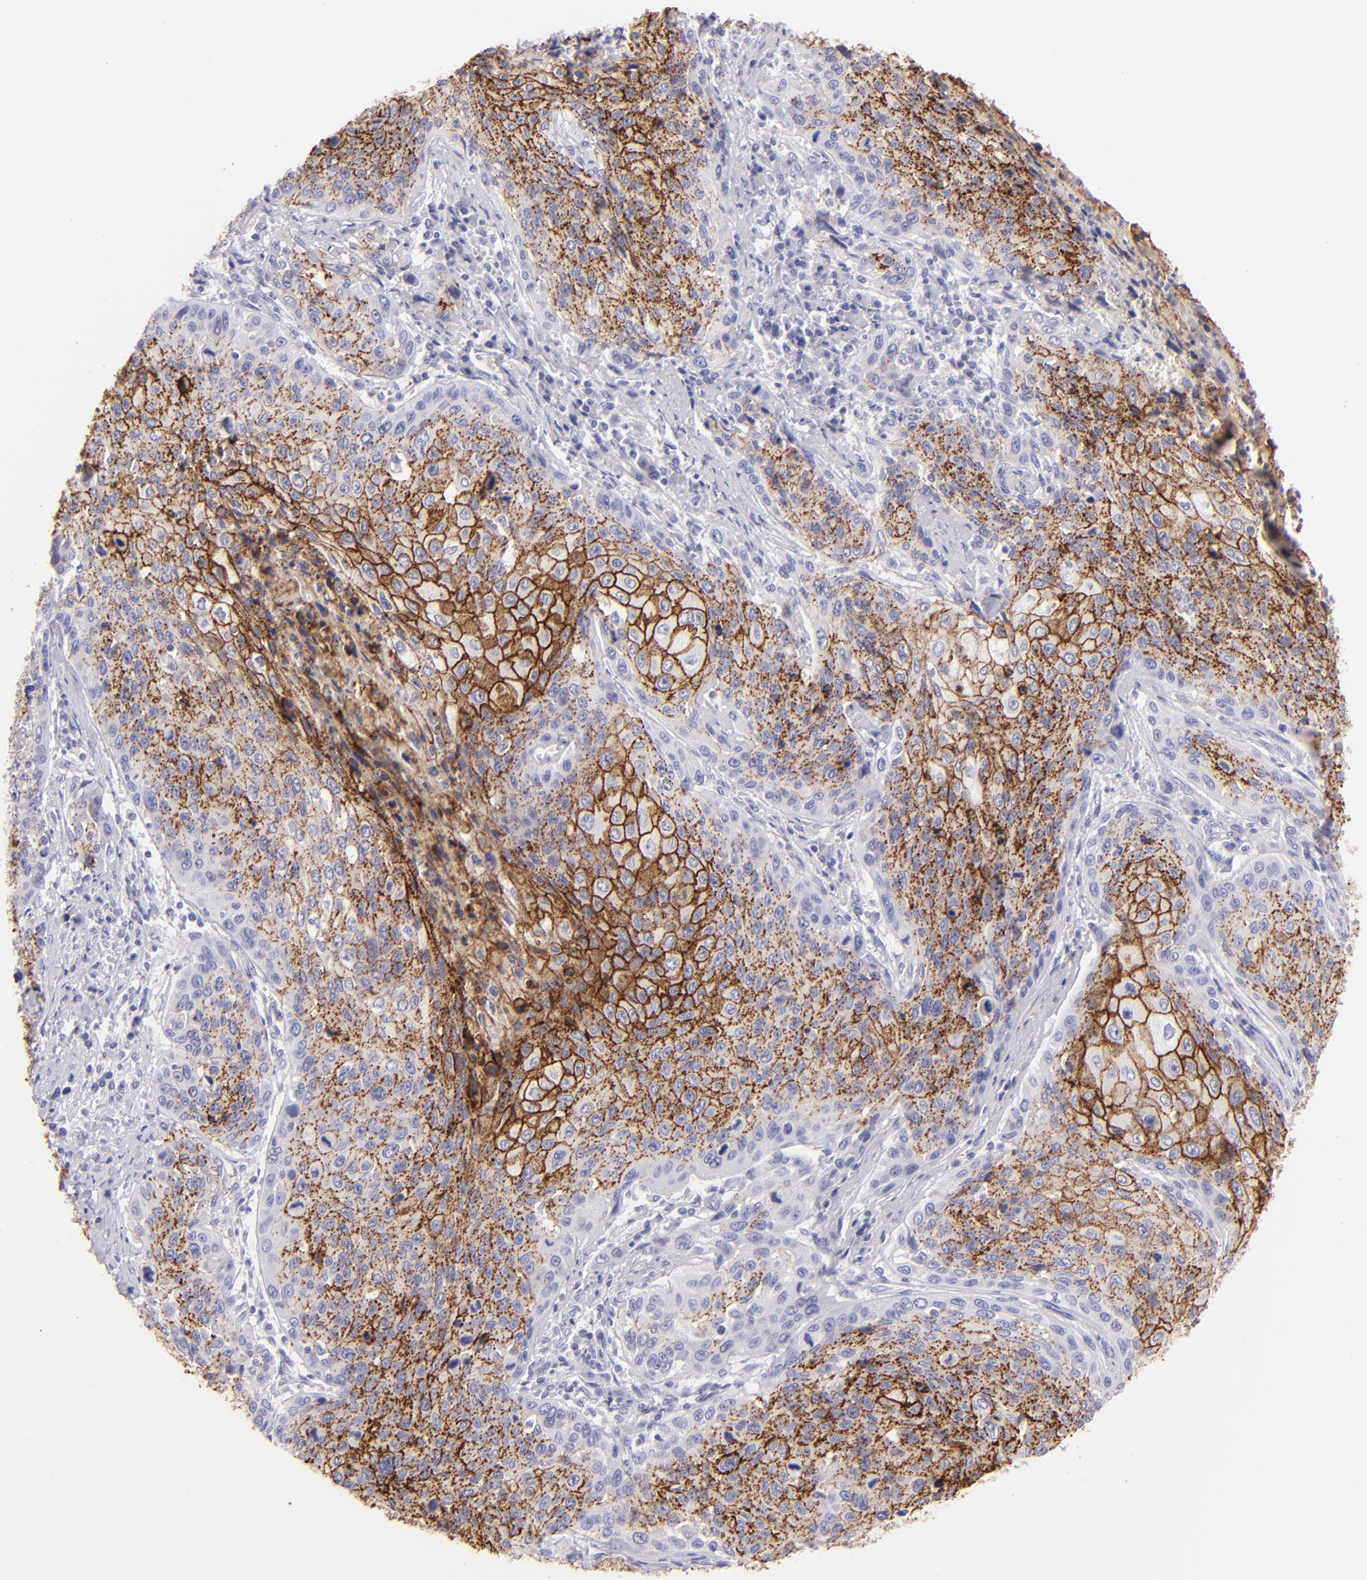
{"staining": {"intensity": "strong", "quantity": "25%-75%", "location": "cytoplasmic/membranous"}, "tissue": "cervical cancer", "cell_type": "Tumor cells", "image_type": "cancer", "snomed": [{"axis": "morphology", "description": "Squamous cell carcinoma, NOS"}, {"axis": "topography", "description": "Cervix"}], "caption": "Immunohistochemistry (DAB) staining of human squamous cell carcinoma (cervical) demonstrates strong cytoplasmic/membranous protein expression in approximately 25%-75% of tumor cells.", "gene": "CLDN4", "patient": {"sex": "female", "age": 32}}